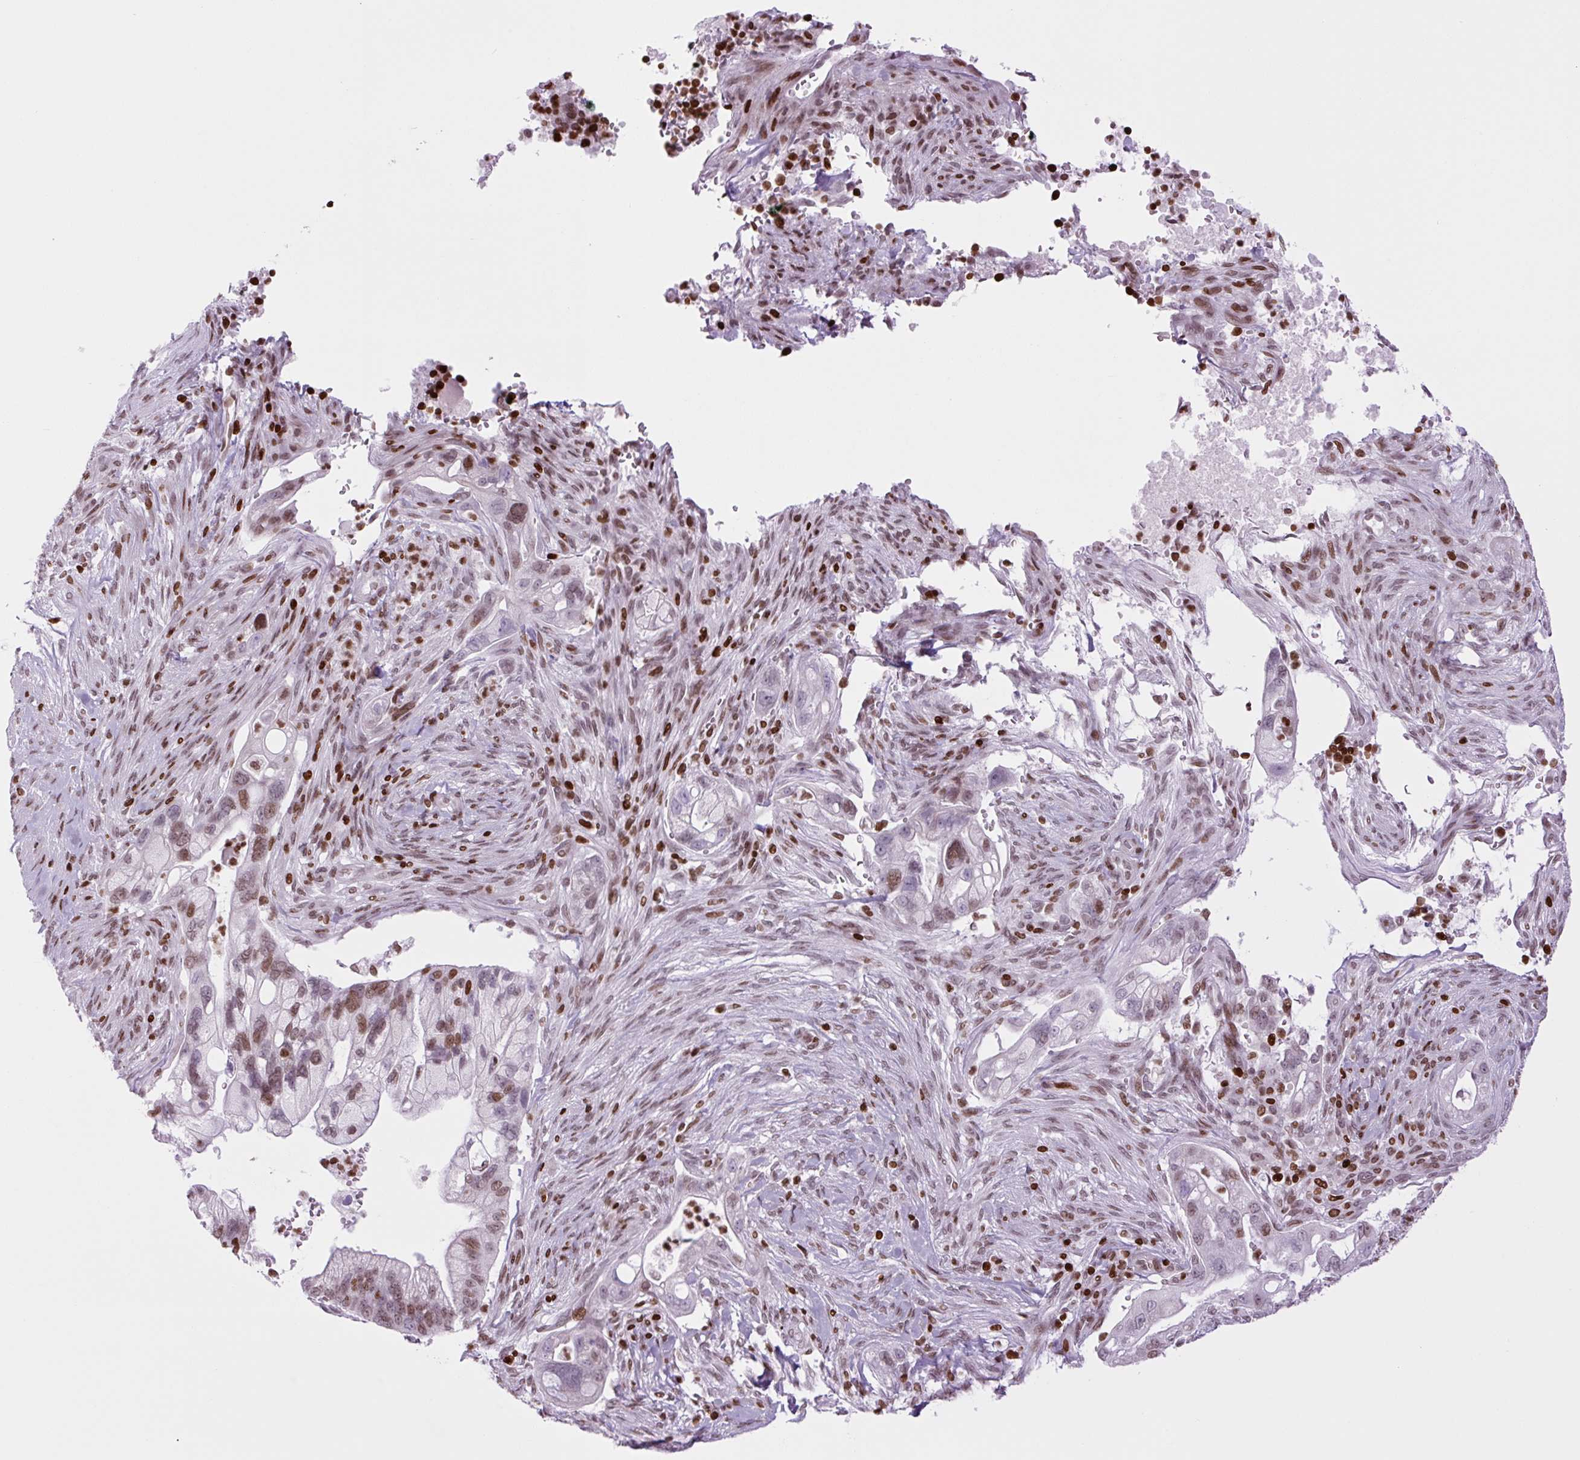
{"staining": {"intensity": "moderate", "quantity": ">75%", "location": "nuclear"}, "tissue": "pancreatic cancer", "cell_type": "Tumor cells", "image_type": "cancer", "snomed": [{"axis": "morphology", "description": "Adenocarcinoma, NOS"}, {"axis": "topography", "description": "Pancreas"}], "caption": "Pancreatic adenocarcinoma stained with immunohistochemistry (IHC) reveals moderate nuclear staining in approximately >75% of tumor cells. Immunohistochemistry stains the protein of interest in brown and the nuclei are stained blue.", "gene": "H1-3", "patient": {"sex": "male", "age": 44}}